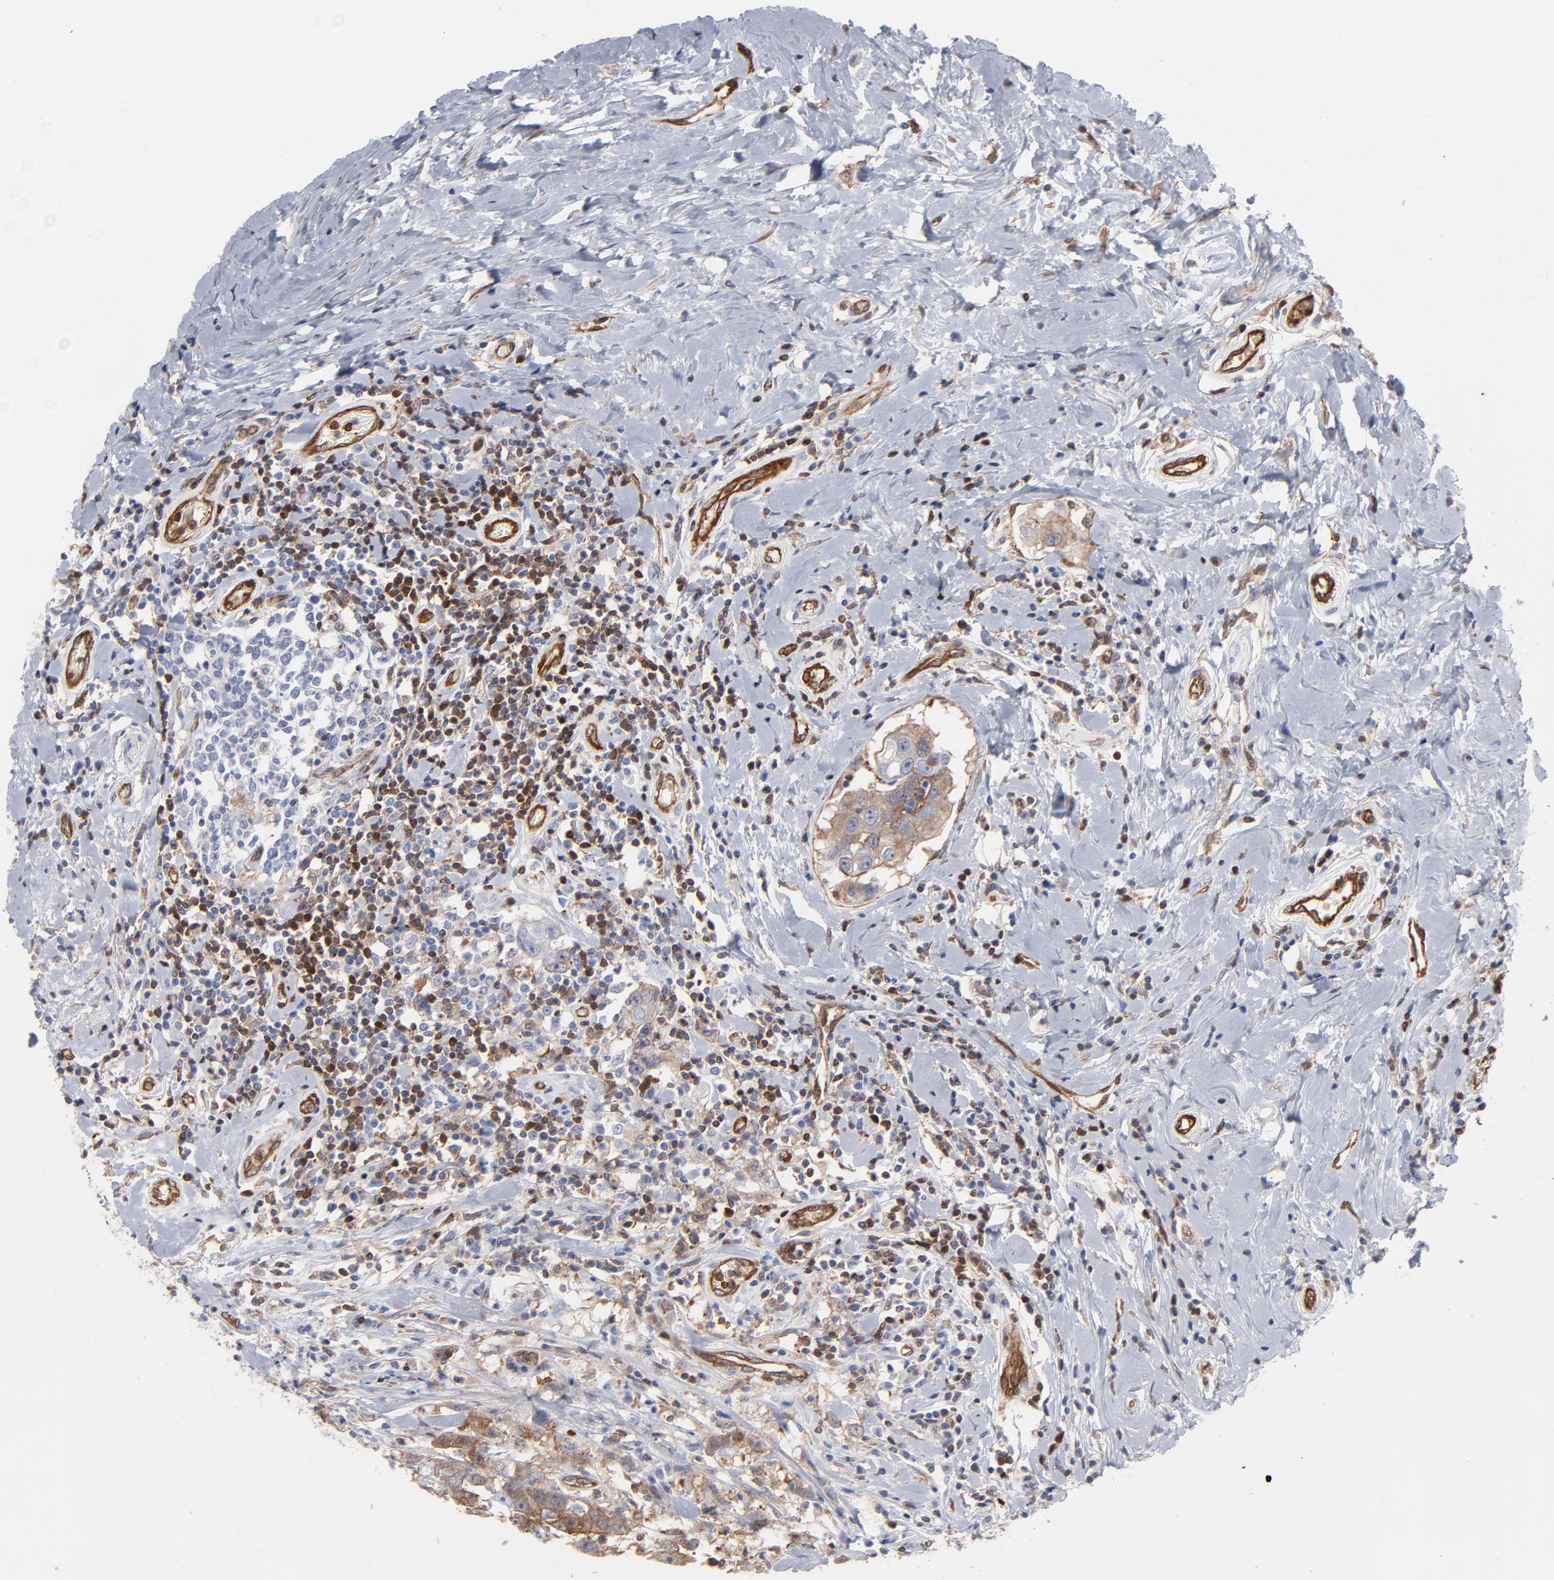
{"staining": {"intensity": "moderate", "quantity": ">75%", "location": "cytoplasmic/membranous"}, "tissue": "breast cancer", "cell_type": "Tumor cells", "image_type": "cancer", "snomed": [{"axis": "morphology", "description": "Duct carcinoma"}, {"axis": "topography", "description": "Breast"}], "caption": "Breast cancer (invasive ductal carcinoma) stained with a brown dye reveals moderate cytoplasmic/membranous positive expression in about >75% of tumor cells.", "gene": "PXN", "patient": {"sex": "female", "age": 27}}